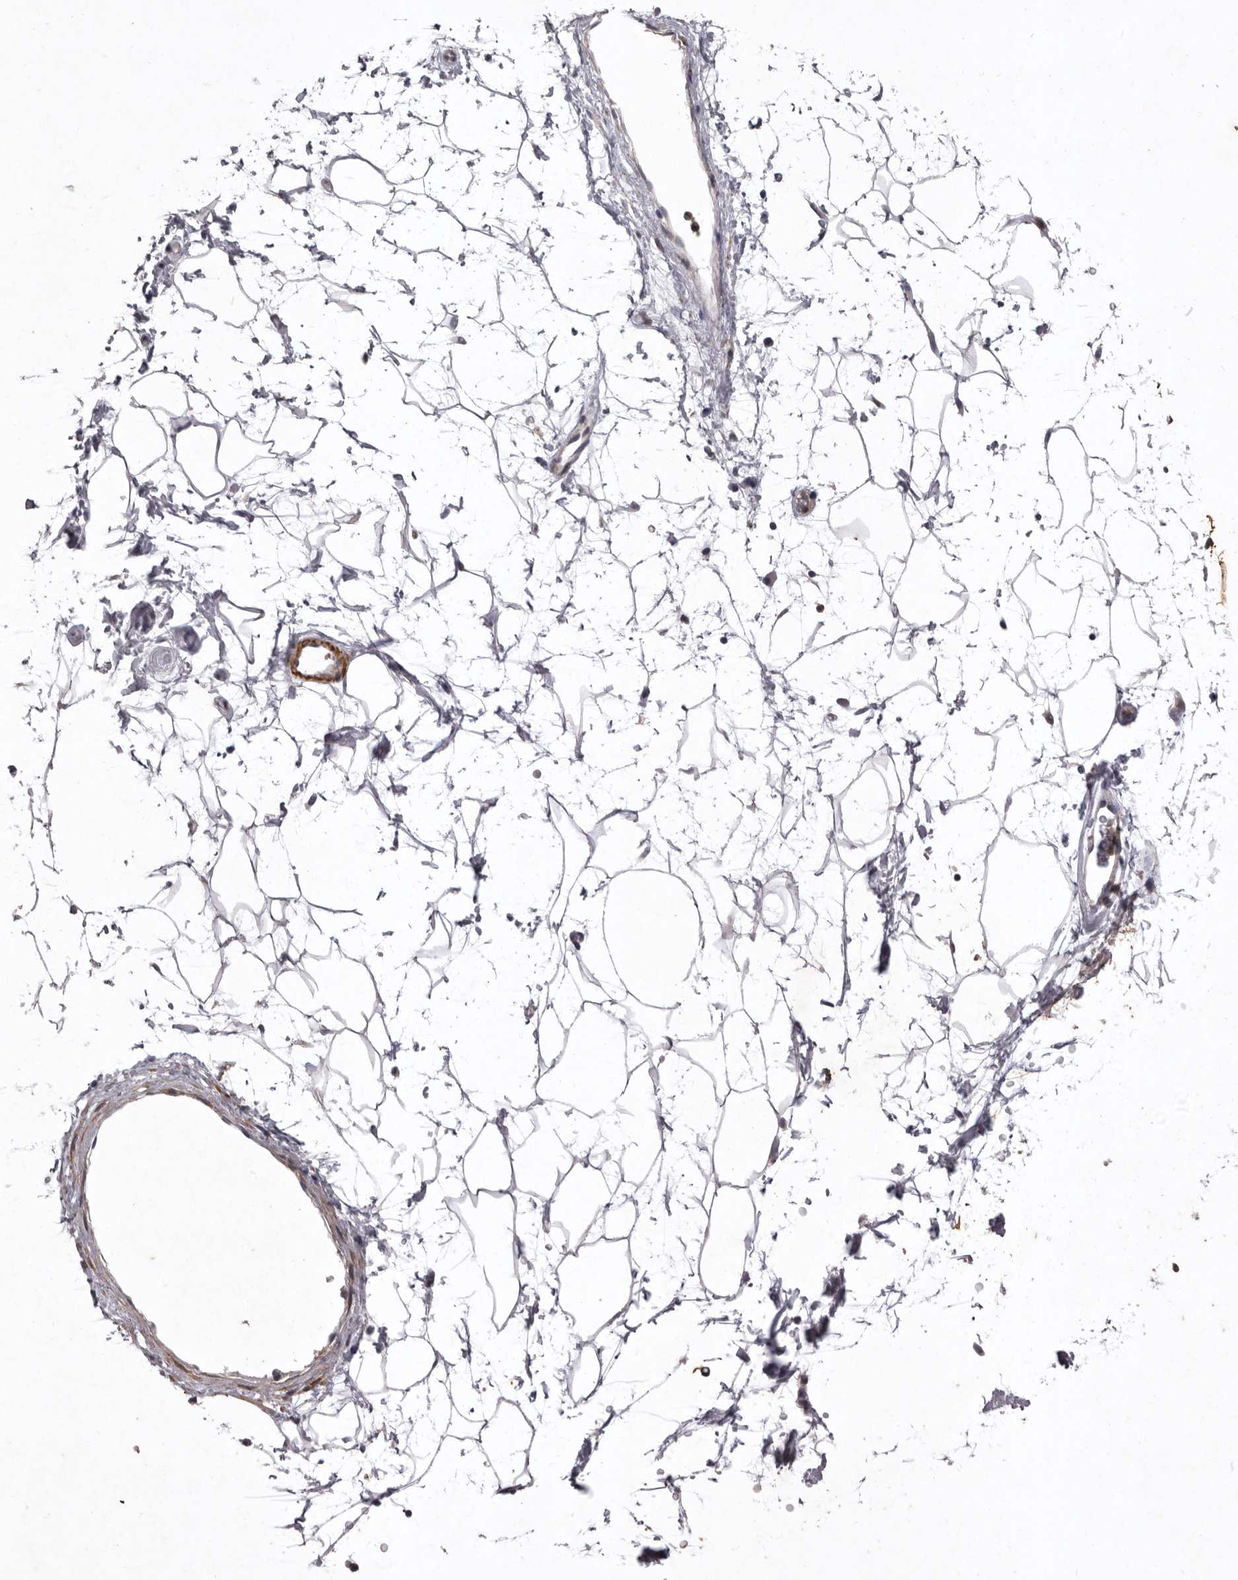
{"staining": {"intensity": "moderate", "quantity": "25%-75%", "location": "cytoplasmic/membranous"}, "tissue": "adipose tissue", "cell_type": "Adipocytes", "image_type": "normal", "snomed": [{"axis": "morphology", "description": "Normal tissue, NOS"}, {"axis": "topography", "description": "Soft tissue"}], "caption": "Adipocytes show moderate cytoplasmic/membranous expression in about 25%-75% of cells in benign adipose tissue.", "gene": "NKAIN4", "patient": {"sex": "male", "age": 72}}